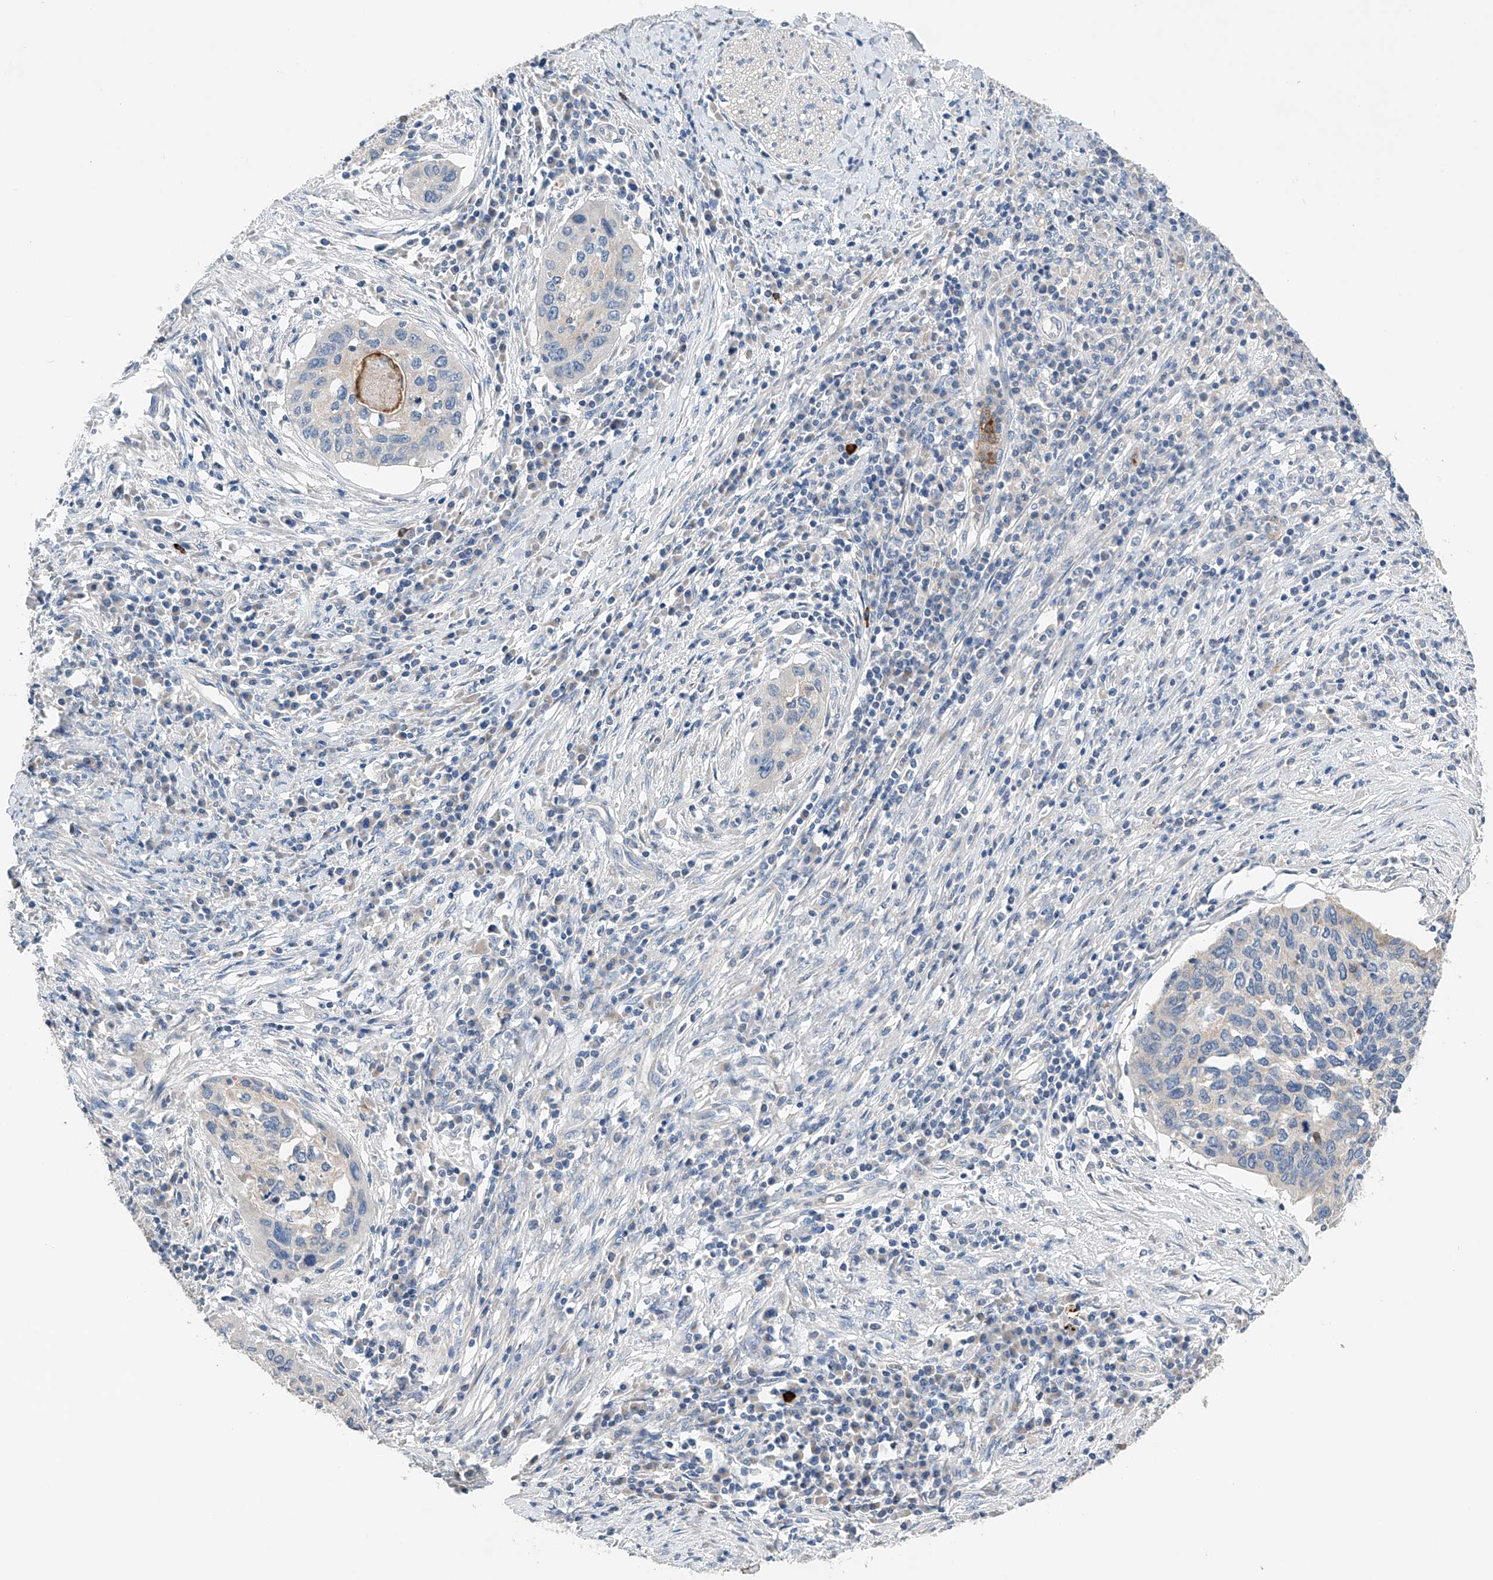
{"staining": {"intensity": "negative", "quantity": "none", "location": "none"}, "tissue": "cervical cancer", "cell_type": "Tumor cells", "image_type": "cancer", "snomed": [{"axis": "morphology", "description": "Squamous cell carcinoma, NOS"}, {"axis": "topography", "description": "Cervix"}], "caption": "This is an IHC photomicrograph of human cervical cancer (squamous cell carcinoma). There is no staining in tumor cells.", "gene": "GPC4", "patient": {"sex": "female", "age": 38}}